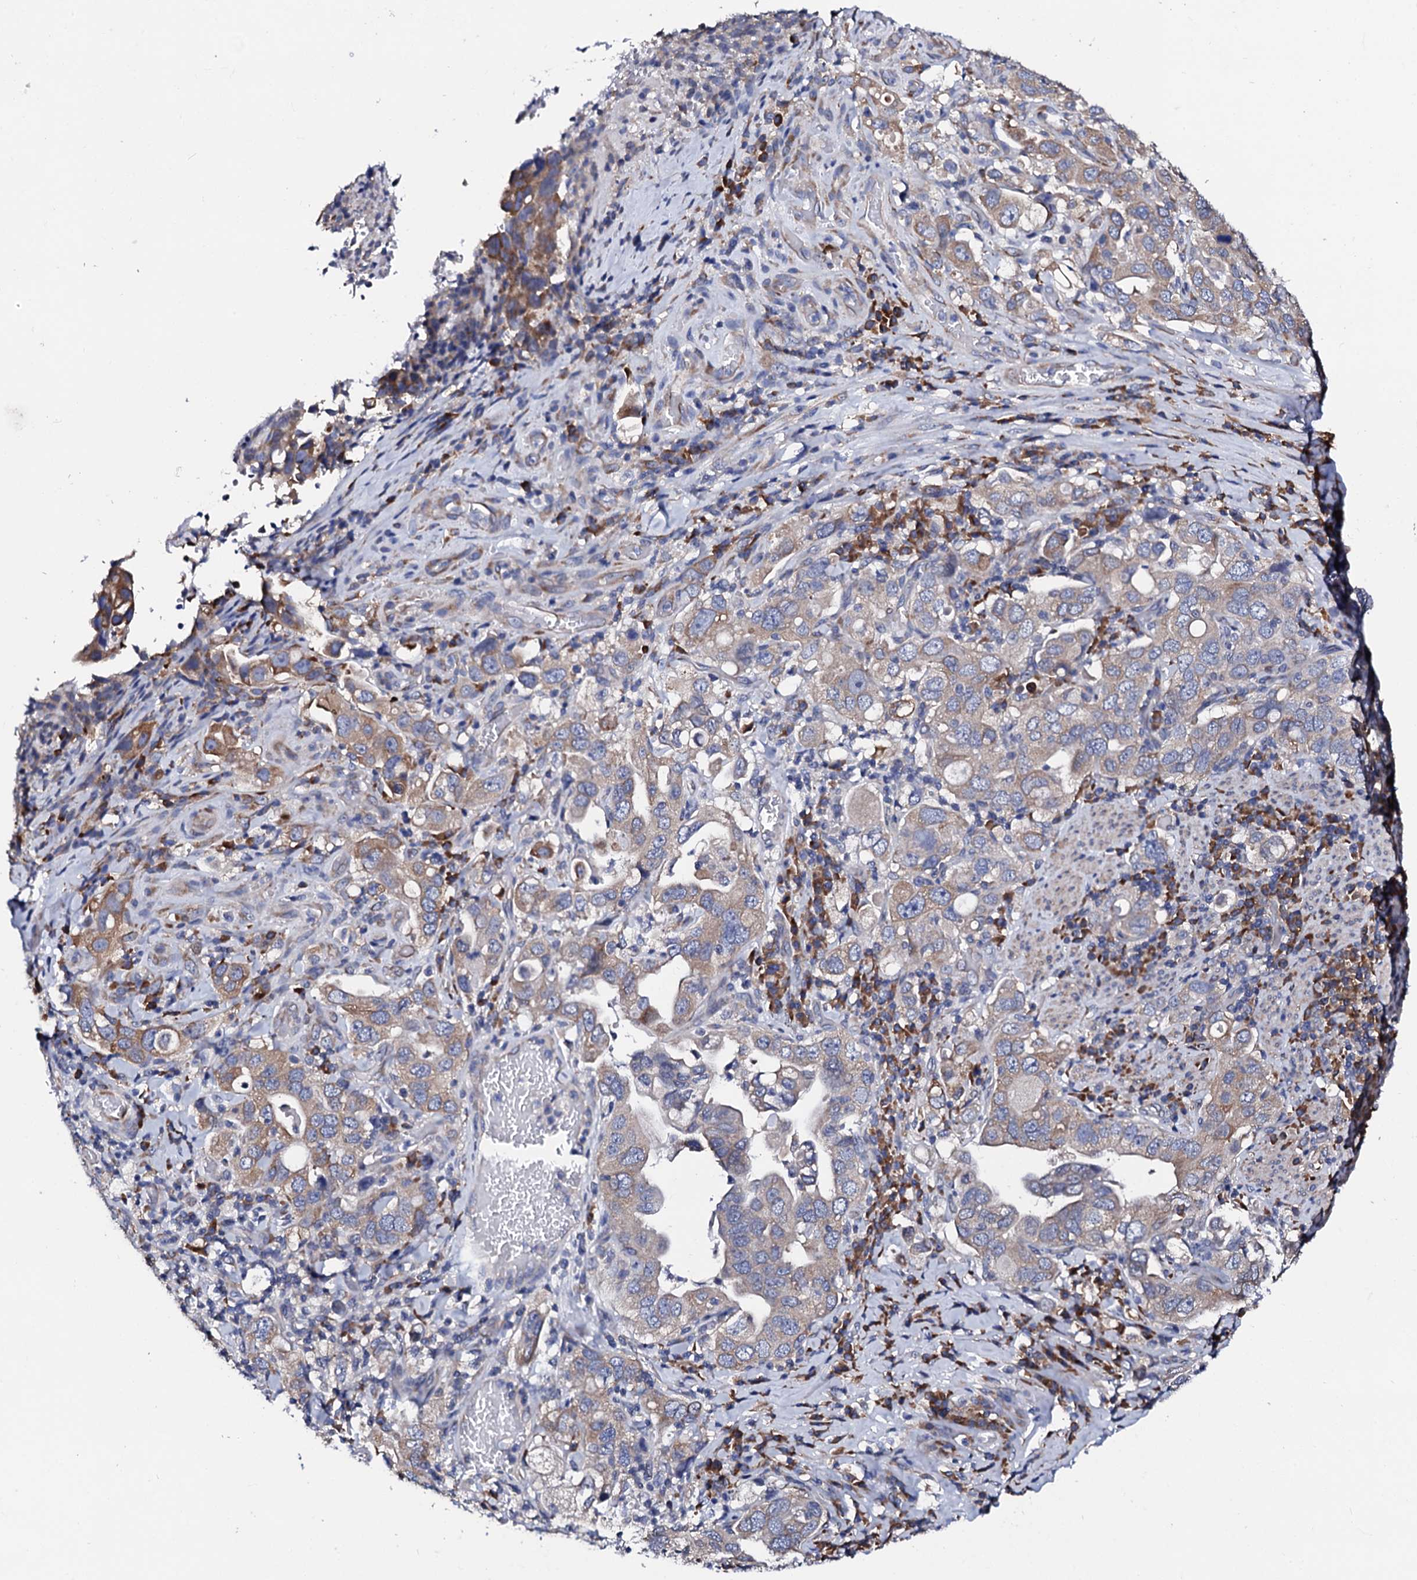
{"staining": {"intensity": "moderate", "quantity": "25%-75%", "location": "cytoplasmic/membranous"}, "tissue": "stomach cancer", "cell_type": "Tumor cells", "image_type": "cancer", "snomed": [{"axis": "morphology", "description": "Adenocarcinoma, NOS"}, {"axis": "topography", "description": "Stomach, upper"}], "caption": "Tumor cells demonstrate moderate cytoplasmic/membranous staining in about 25%-75% of cells in adenocarcinoma (stomach). (Brightfield microscopy of DAB IHC at high magnification).", "gene": "NUP58", "patient": {"sex": "male", "age": 62}}